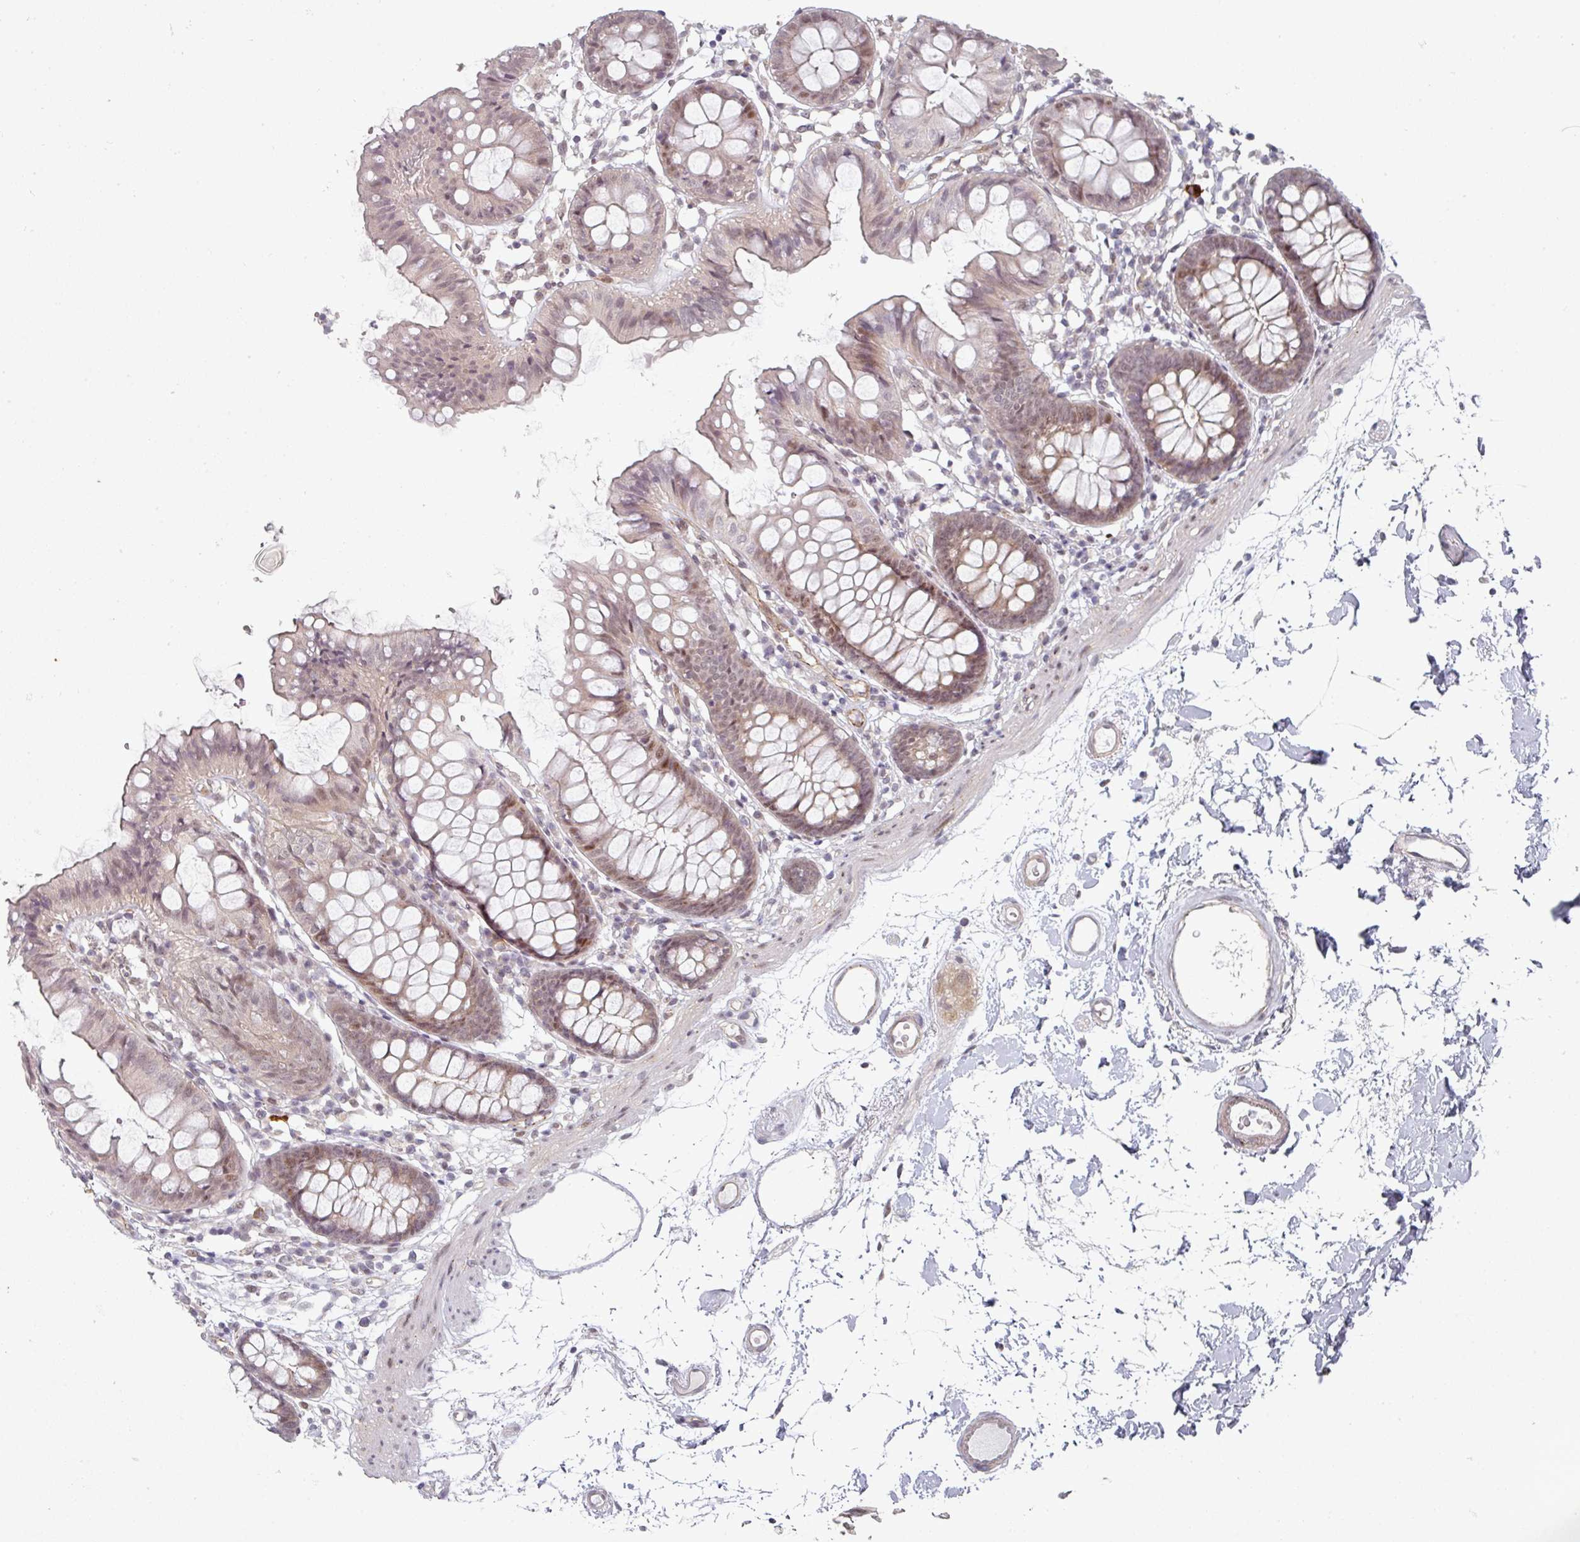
{"staining": {"intensity": "negative", "quantity": "none", "location": "none"}, "tissue": "colon", "cell_type": "Endothelial cells", "image_type": "normal", "snomed": [{"axis": "morphology", "description": "Normal tissue, NOS"}, {"axis": "topography", "description": "Colon"}], "caption": "DAB immunohistochemical staining of benign human colon exhibits no significant positivity in endothelial cells.", "gene": "TMCC1", "patient": {"sex": "female", "age": 84}}